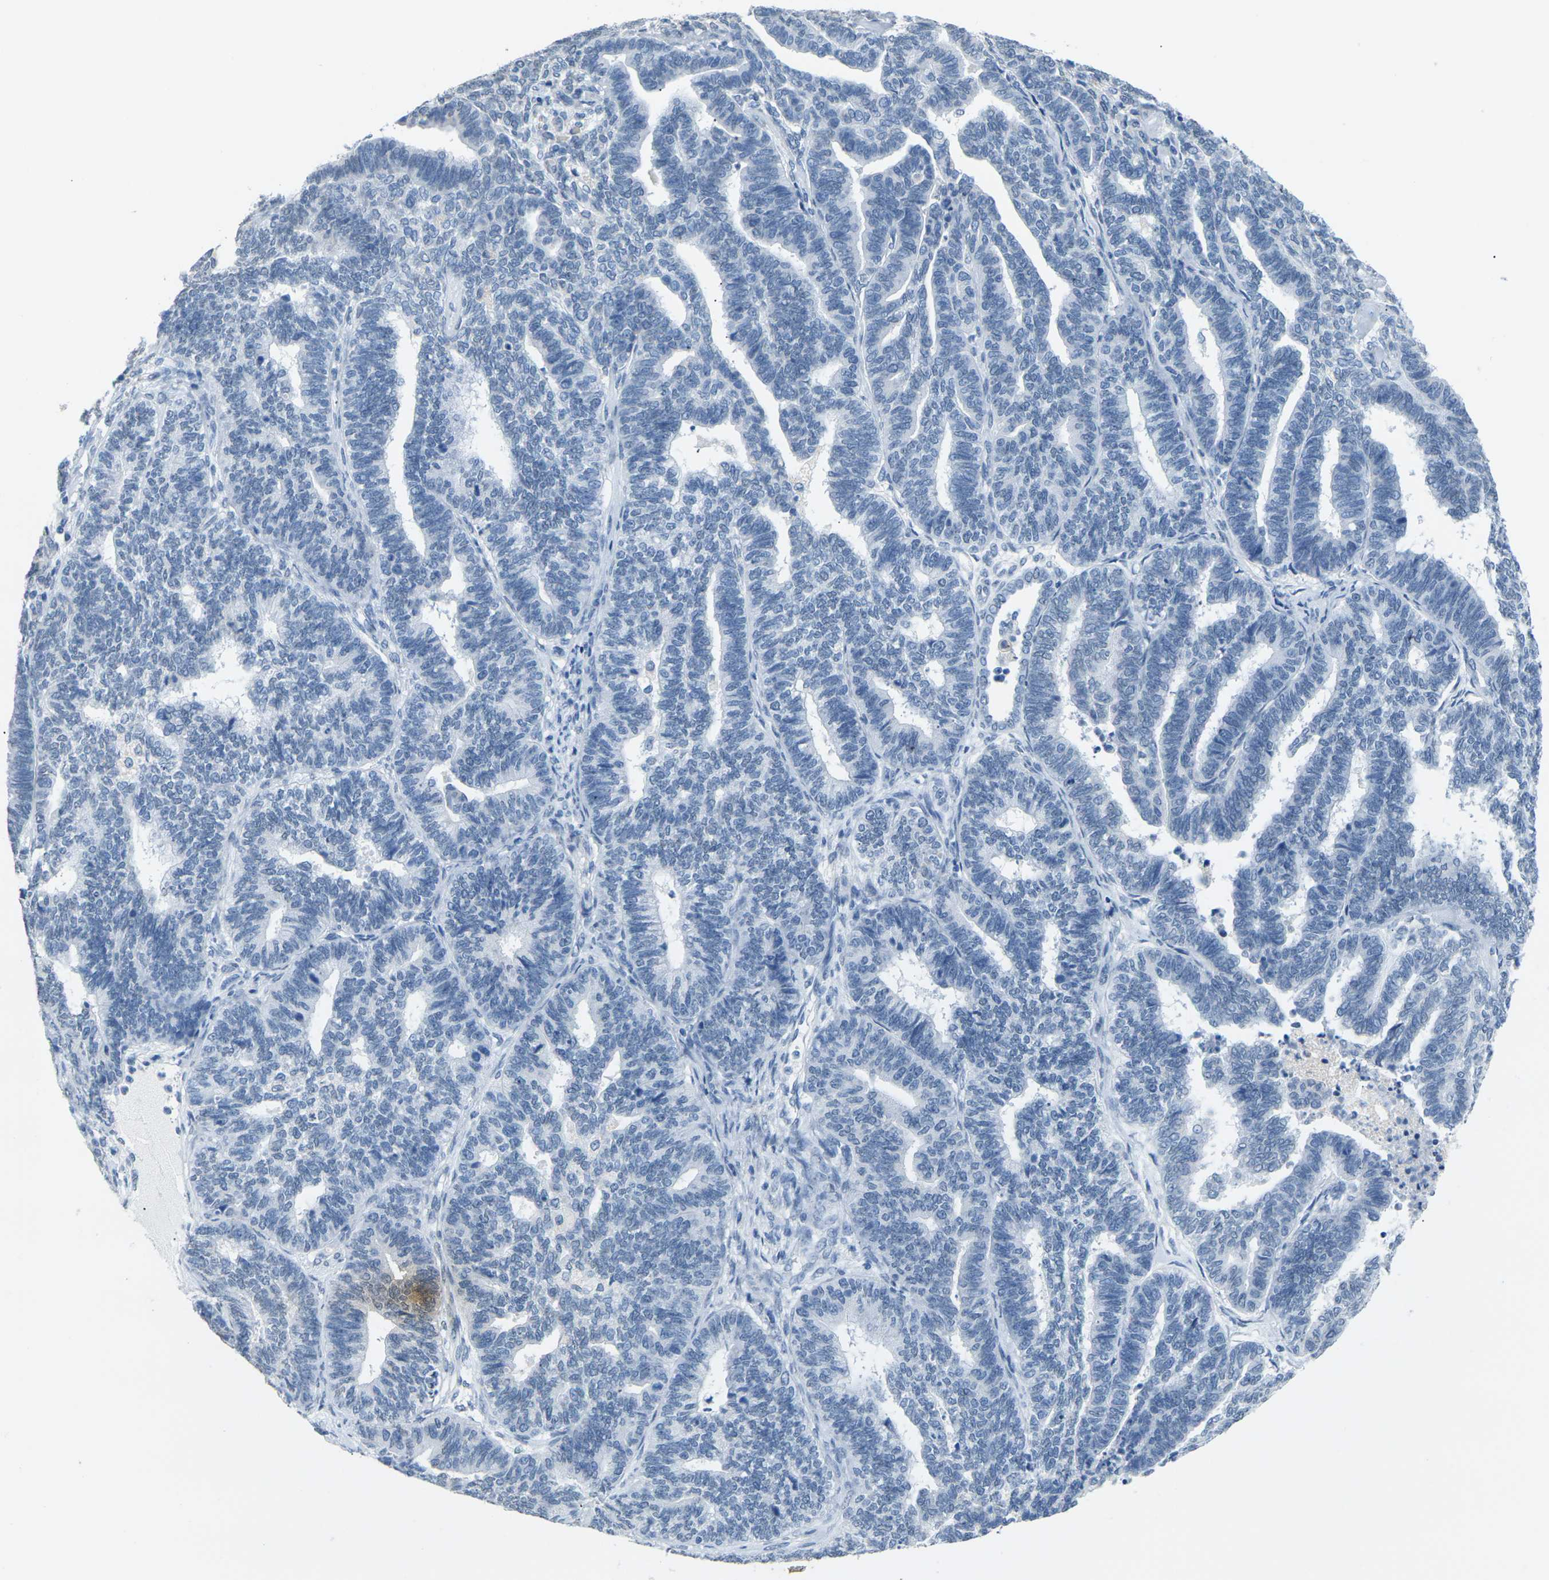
{"staining": {"intensity": "negative", "quantity": "none", "location": "none"}, "tissue": "endometrial cancer", "cell_type": "Tumor cells", "image_type": "cancer", "snomed": [{"axis": "morphology", "description": "Adenocarcinoma, NOS"}, {"axis": "topography", "description": "Endometrium"}], "caption": "A high-resolution image shows immunohistochemistry staining of adenocarcinoma (endometrial), which exhibits no significant positivity in tumor cells.", "gene": "CTAG1A", "patient": {"sex": "female", "age": 70}}